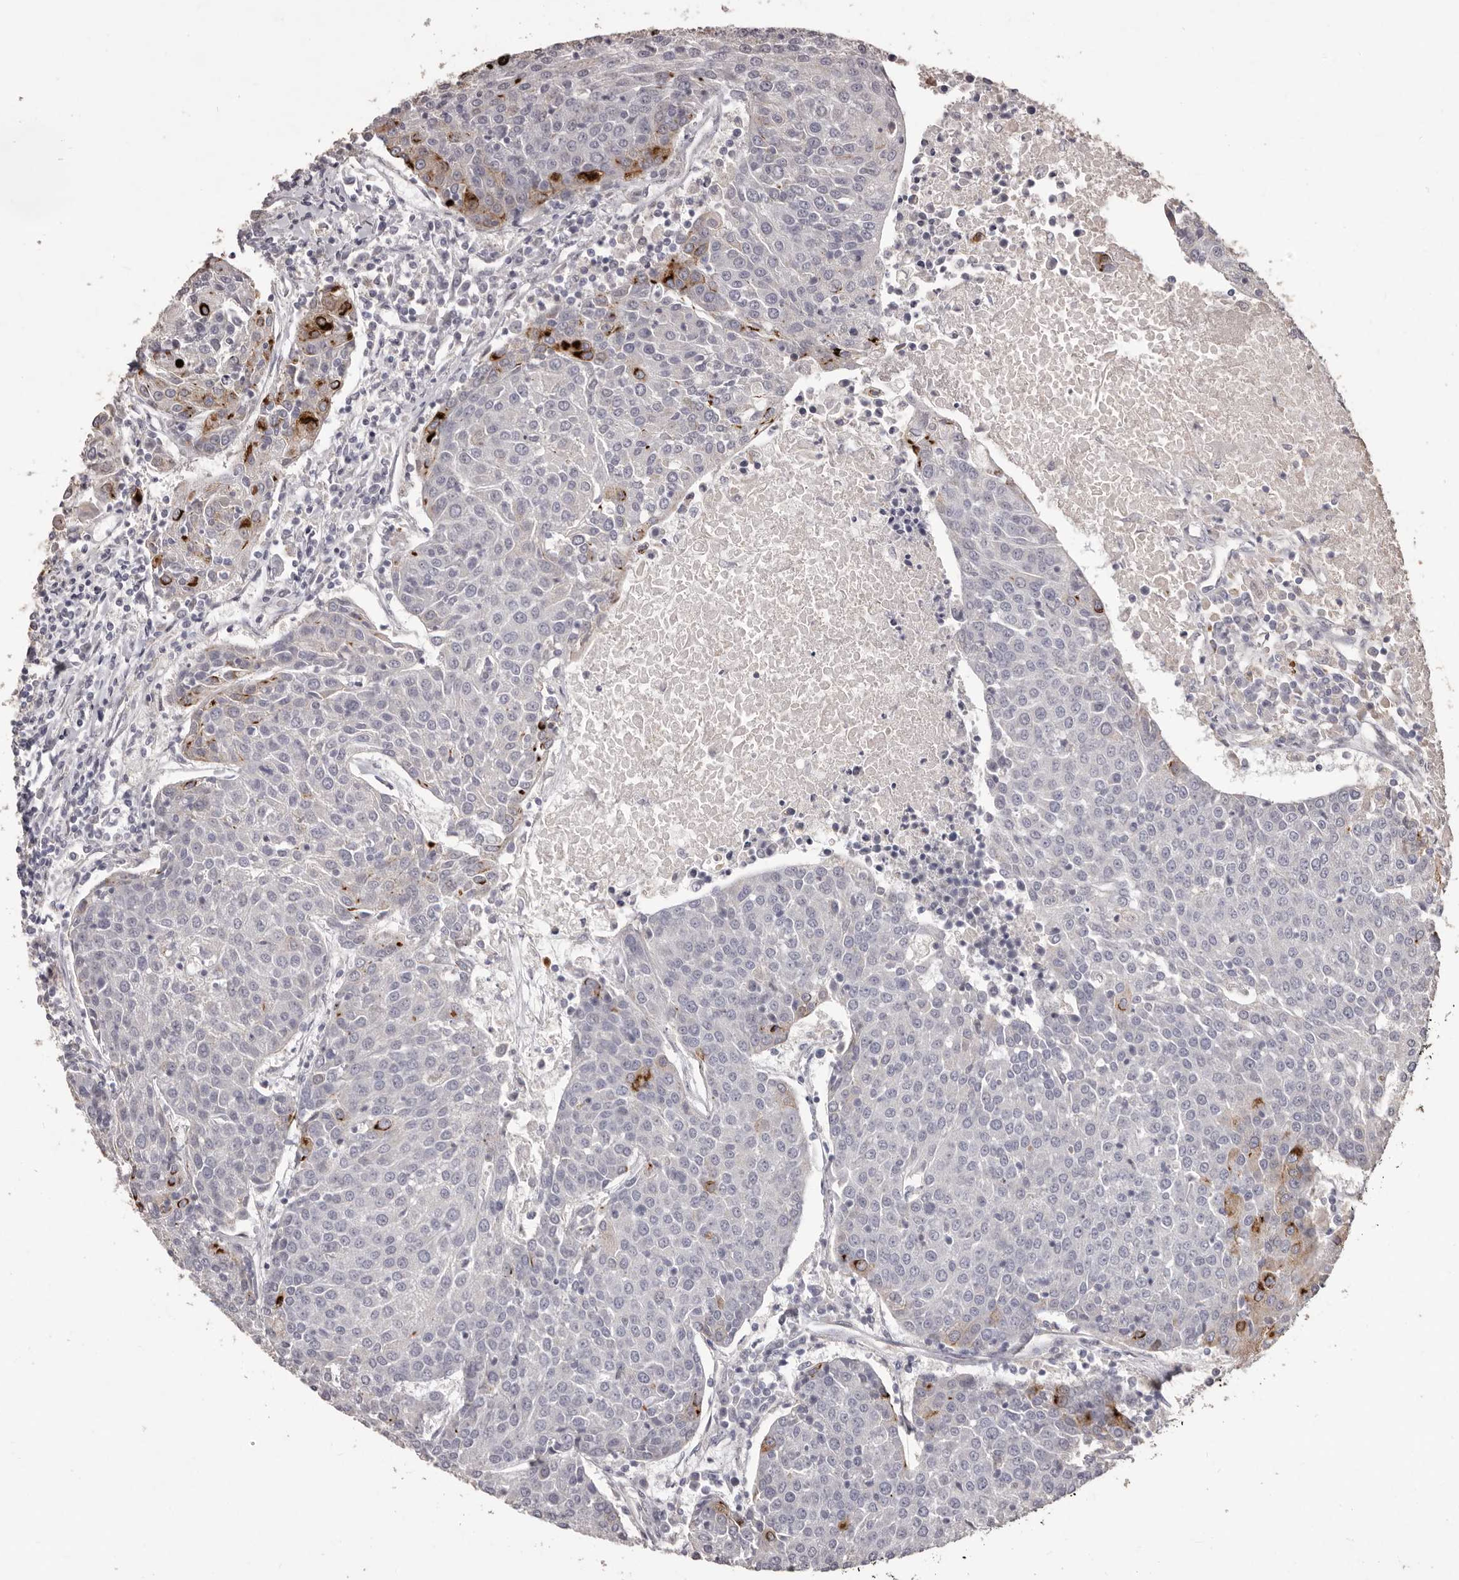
{"staining": {"intensity": "strong", "quantity": "<25%", "location": "cytoplasmic/membranous"}, "tissue": "urothelial cancer", "cell_type": "Tumor cells", "image_type": "cancer", "snomed": [{"axis": "morphology", "description": "Urothelial carcinoma, High grade"}, {"axis": "topography", "description": "Urinary bladder"}], "caption": "Immunohistochemical staining of human urothelial carcinoma (high-grade) displays medium levels of strong cytoplasmic/membranous protein staining in approximately <25% of tumor cells.", "gene": "PRSS27", "patient": {"sex": "female", "age": 85}}